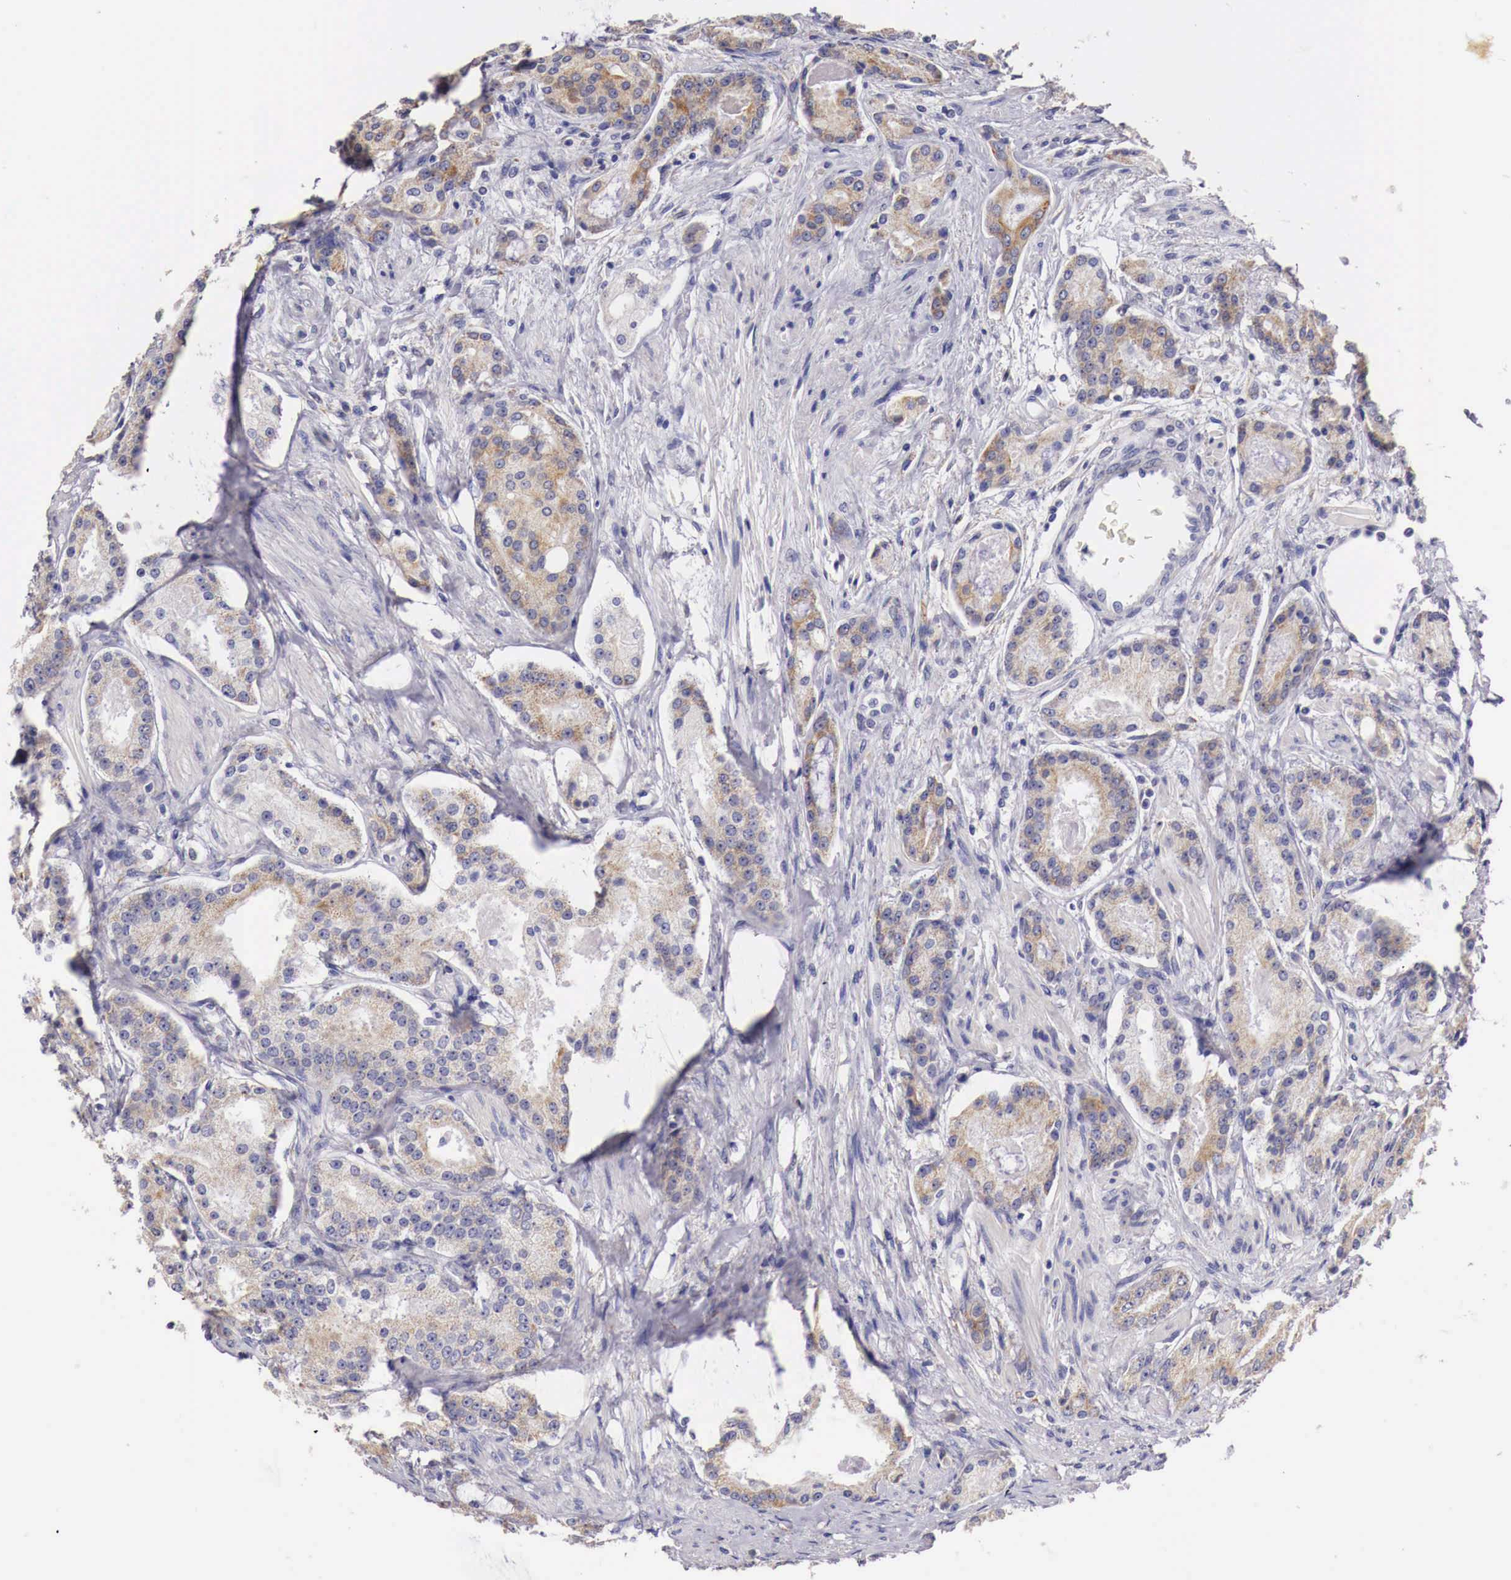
{"staining": {"intensity": "weak", "quantity": ">75%", "location": "cytoplasmic/membranous"}, "tissue": "prostate cancer", "cell_type": "Tumor cells", "image_type": "cancer", "snomed": [{"axis": "morphology", "description": "Adenocarcinoma, Medium grade"}, {"axis": "topography", "description": "Prostate"}], "caption": "IHC histopathology image of prostate cancer (medium-grade adenocarcinoma) stained for a protein (brown), which shows low levels of weak cytoplasmic/membranous expression in approximately >75% of tumor cells.", "gene": "NREP", "patient": {"sex": "male", "age": 72}}